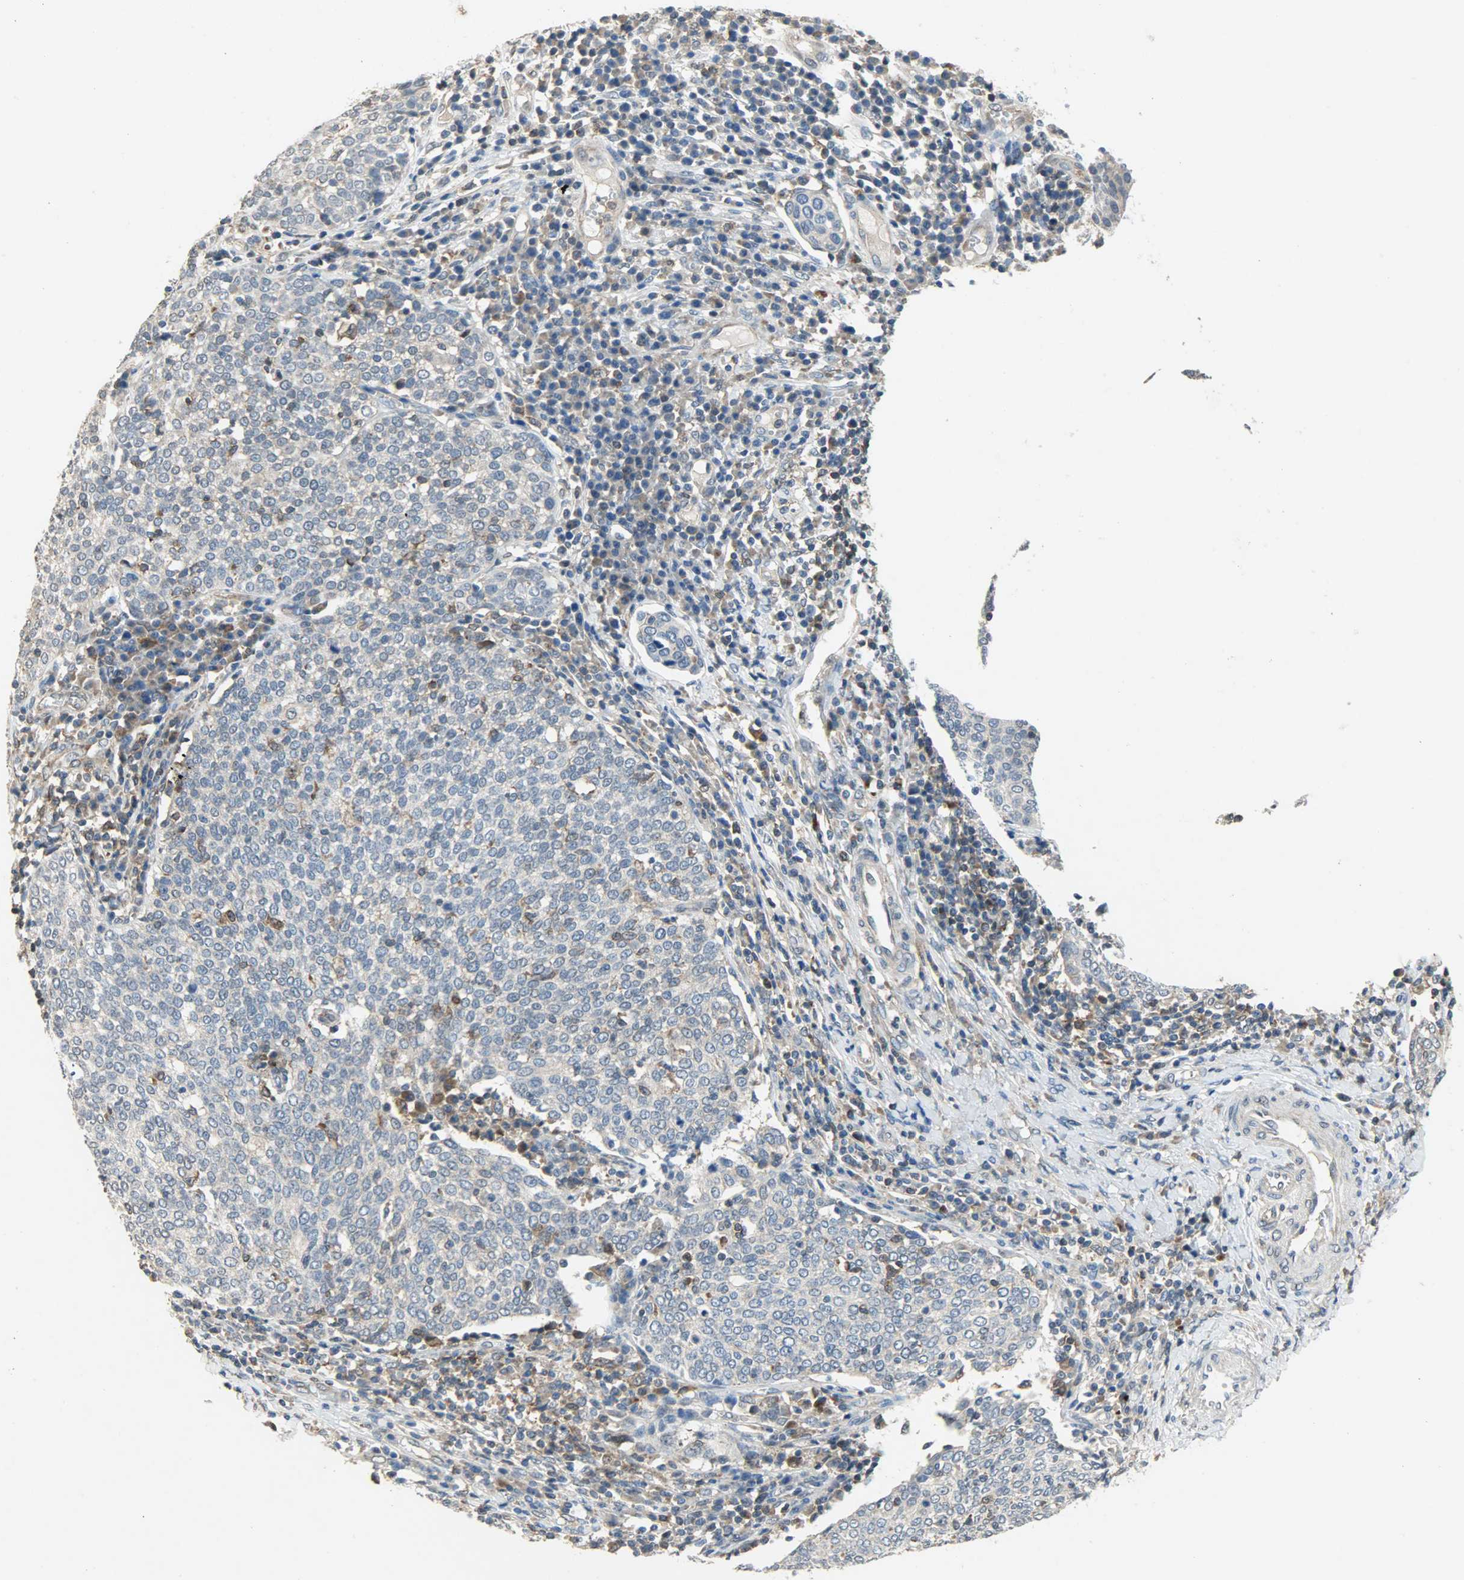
{"staining": {"intensity": "weak", "quantity": "25%-75%", "location": "cytoplasmic/membranous"}, "tissue": "cervical cancer", "cell_type": "Tumor cells", "image_type": "cancer", "snomed": [{"axis": "morphology", "description": "Squamous cell carcinoma, NOS"}, {"axis": "topography", "description": "Cervix"}], "caption": "This is an image of immunohistochemistry (IHC) staining of cervical cancer, which shows weak expression in the cytoplasmic/membranous of tumor cells.", "gene": "TRIM21", "patient": {"sex": "female", "age": 40}}